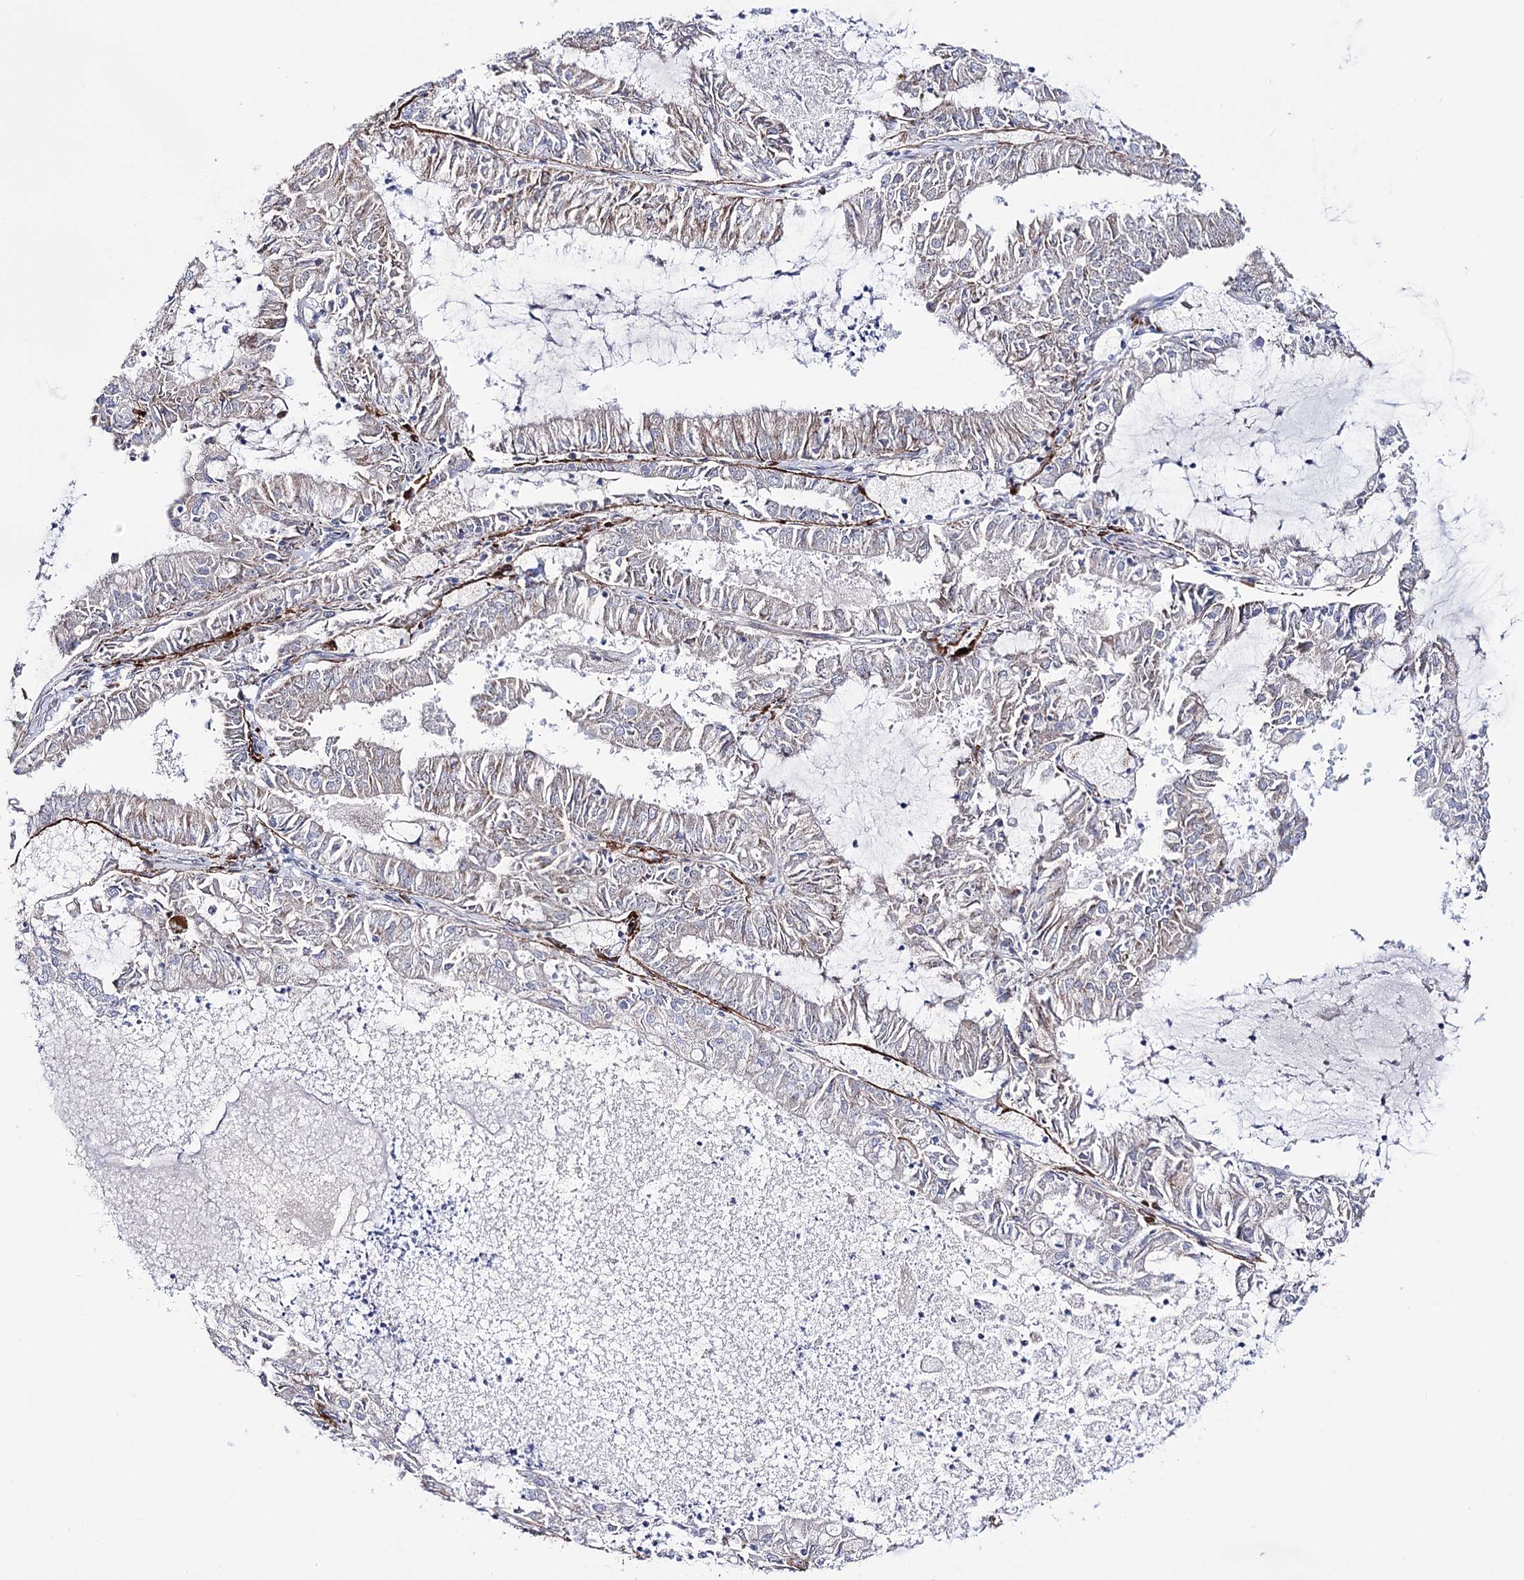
{"staining": {"intensity": "weak", "quantity": "<25%", "location": "cytoplasmic/membranous"}, "tissue": "endometrial cancer", "cell_type": "Tumor cells", "image_type": "cancer", "snomed": [{"axis": "morphology", "description": "Adenocarcinoma, NOS"}, {"axis": "topography", "description": "Endometrium"}], "caption": "An immunohistochemistry photomicrograph of endometrial adenocarcinoma is shown. There is no staining in tumor cells of endometrial adenocarcinoma. The staining was performed using DAB to visualize the protein expression in brown, while the nuclei were stained in blue with hematoxylin (Magnification: 20x).", "gene": "METTL5", "patient": {"sex": "female", "age": 57}}